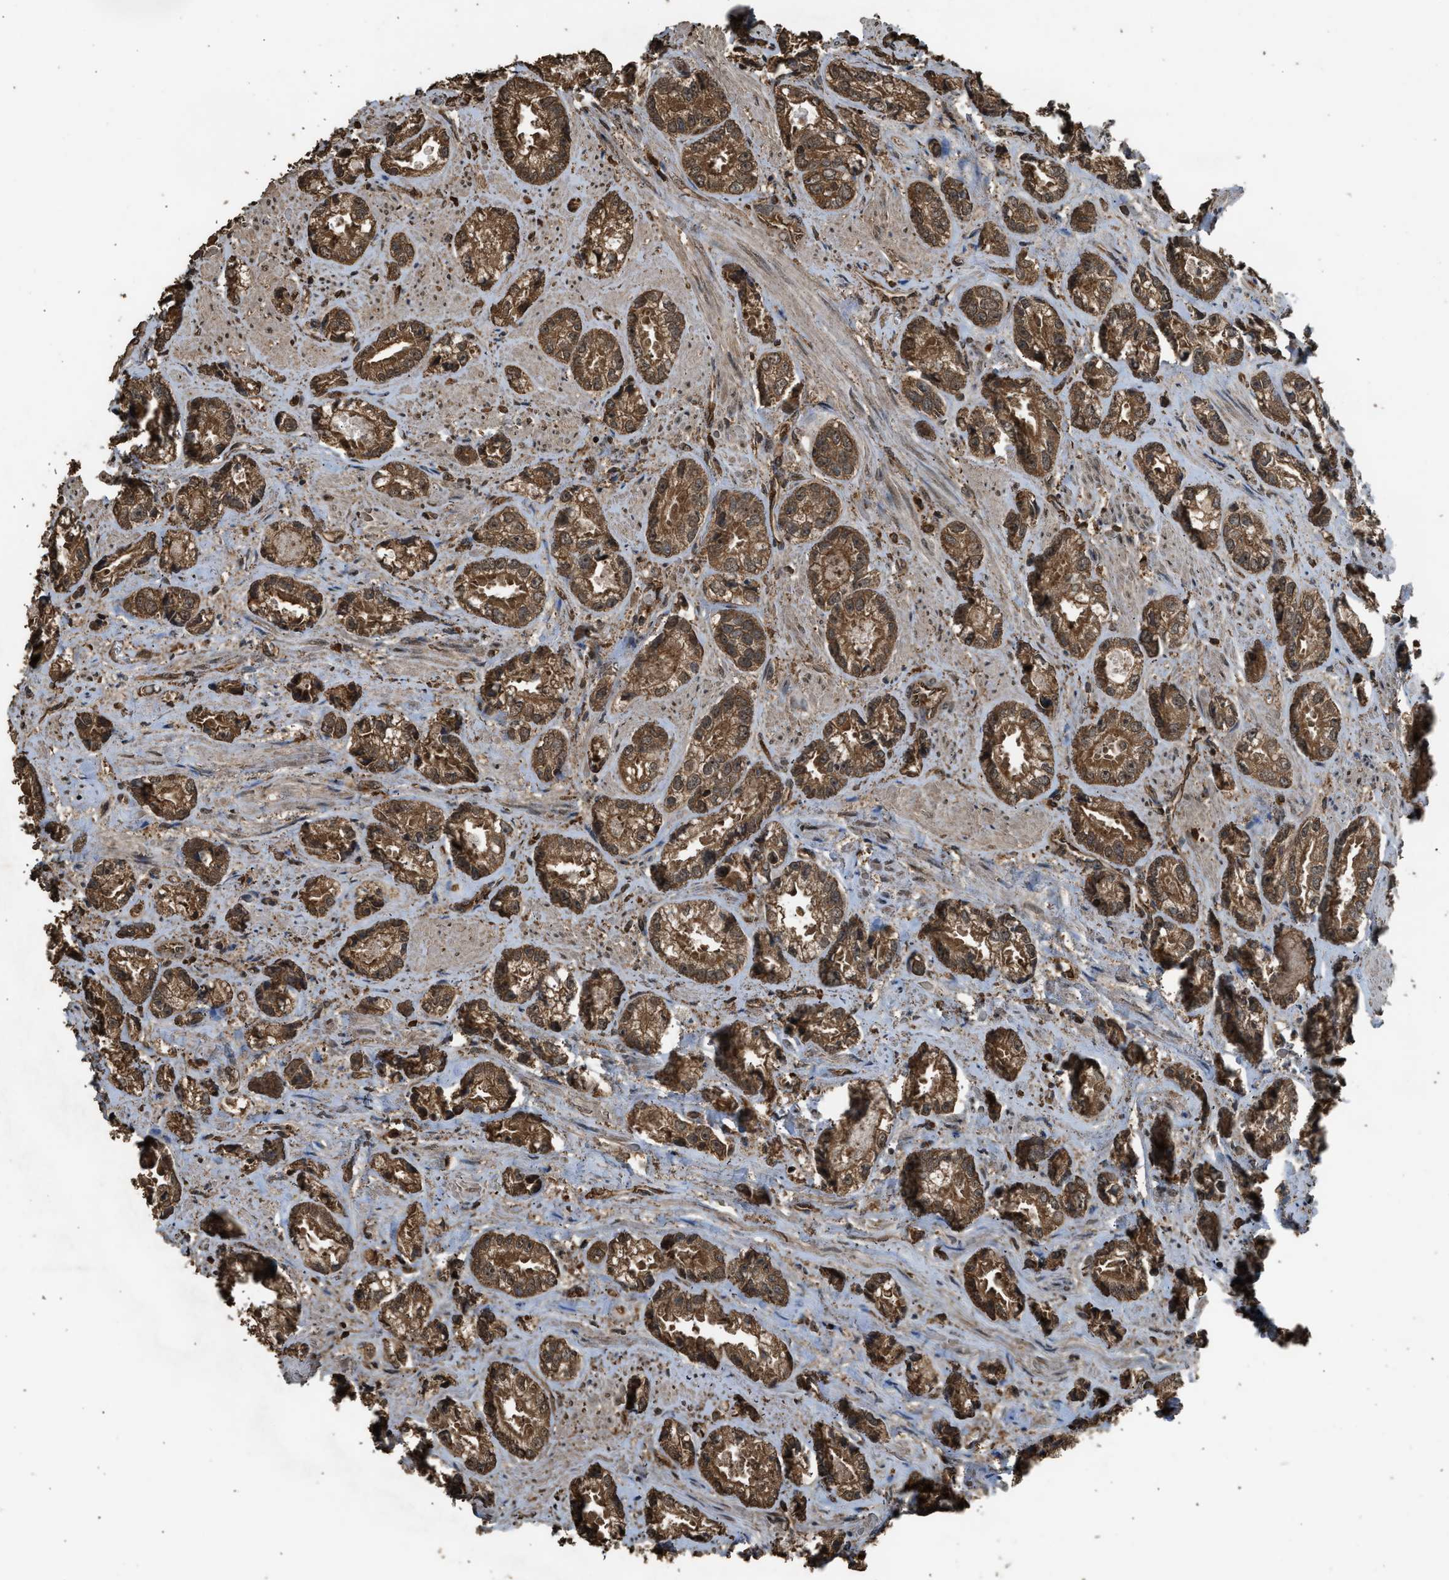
{"staining": {"intensity": "strong", "quantity": ">75%", "location": "cytoplasmic/membranous"}, "tissue": "prostate cancer", "cell_type": "Tumor cells", "image_type": "cancer", "snomed": [{"axis": "morphology", "description": "Adenocarcinoma, High grade"}, {"axis": "topography", "description": "Prostate"}], "caption": "Brown immunohistochemical staining in high-grade adenocarcinoma (prostate) exhibits strong cytoplasmic/membranous expression in about >75% of tumor cells.", "gene": "MYBL2", "patient": {"sex": "male", "age": 61}}